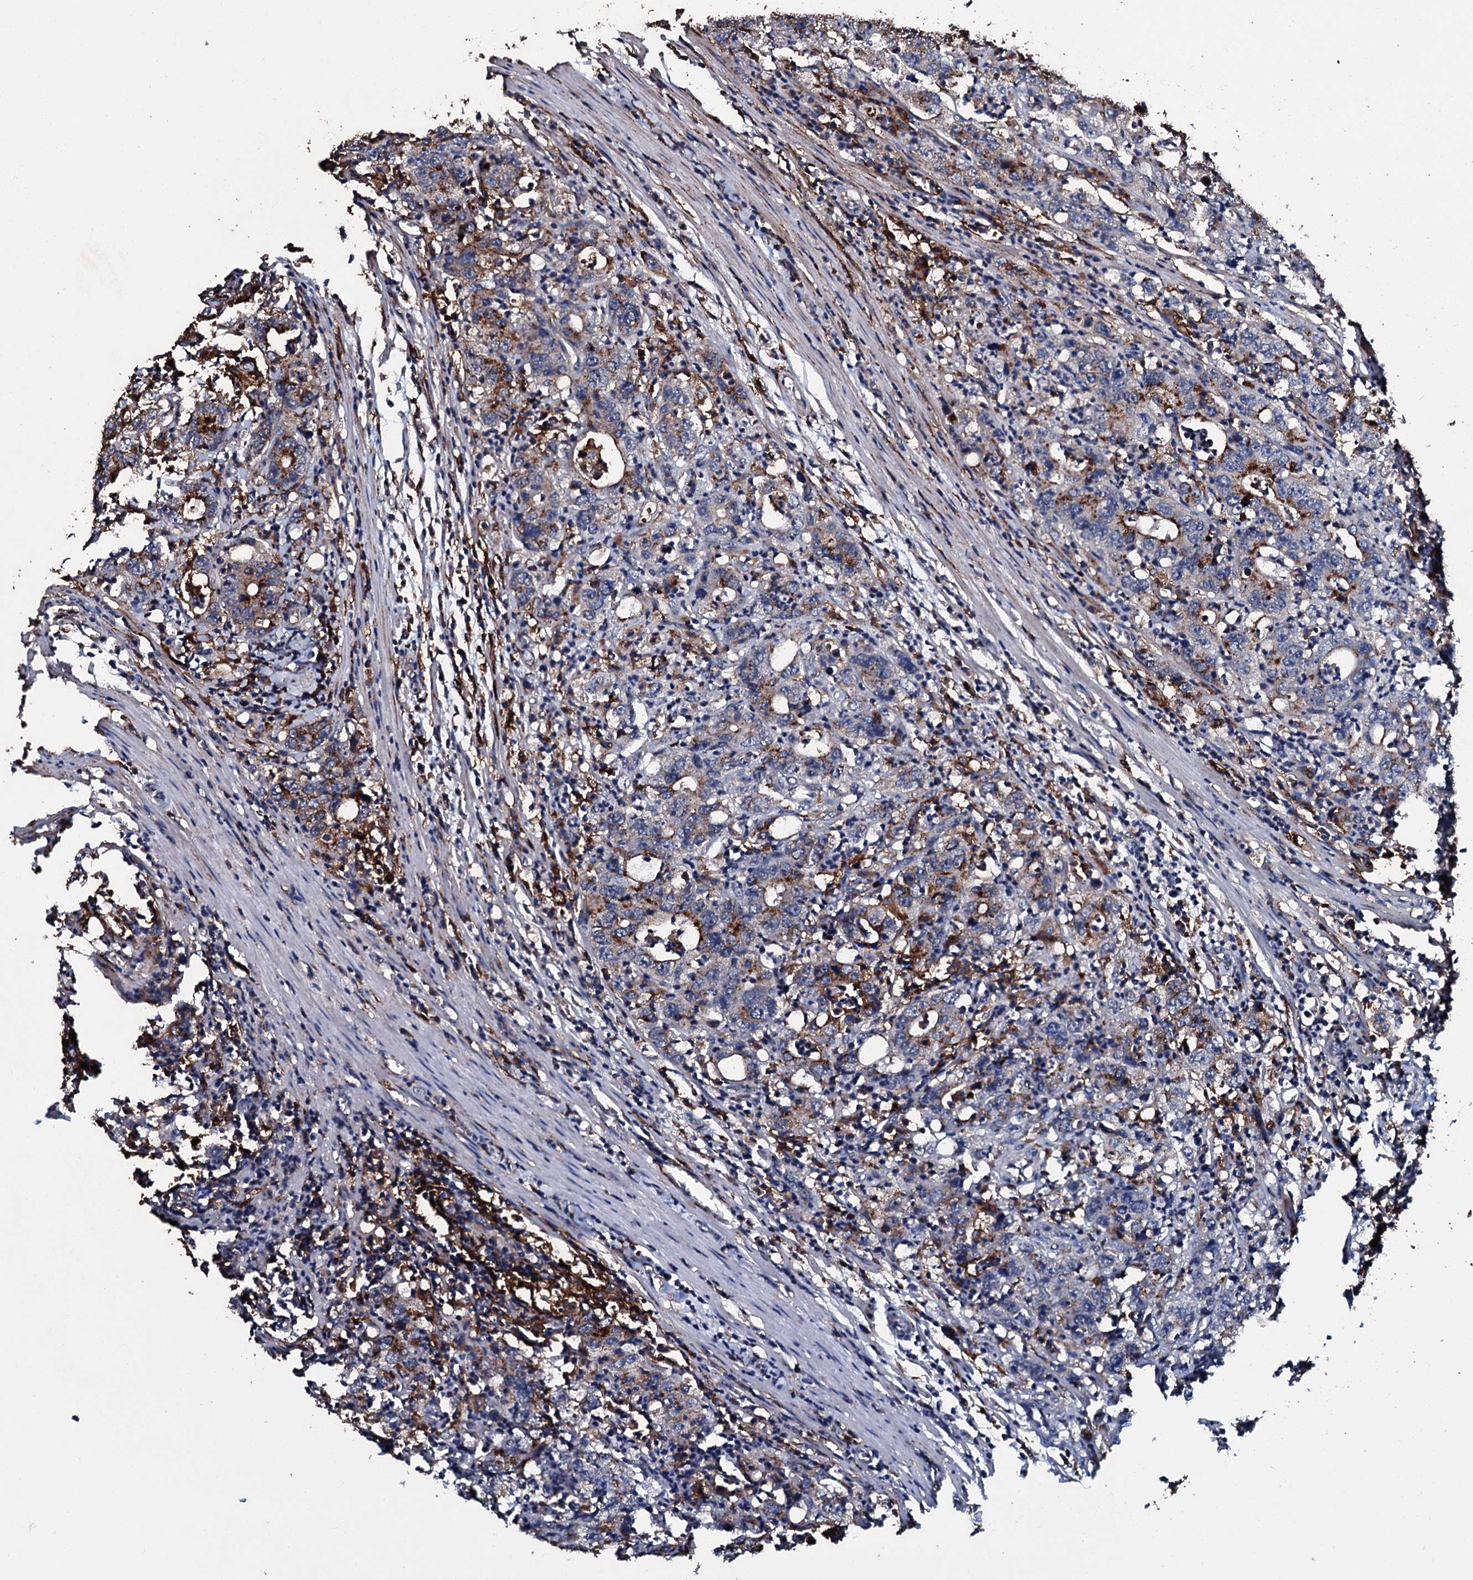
{"staining": {"intensity": "moderate", "quantity": "<25%", "location": "cytoplasmic/membranous"}, "tissue": "colorectal cancer", "cell_type": "Tumor cells", "image_type": "cancer", "snomed": [{"axis": "morphology", "description": "Adenocarcinoma, NOS"}, {"axis": "topography", "description": "Colon"}], "caption": "Human colorectal adenocarcinoma stained with a protein marker exhibits moderate staining in tumor cells.", "gene": "TPGS2", "patient": {"sex": "female", "age": 75}}